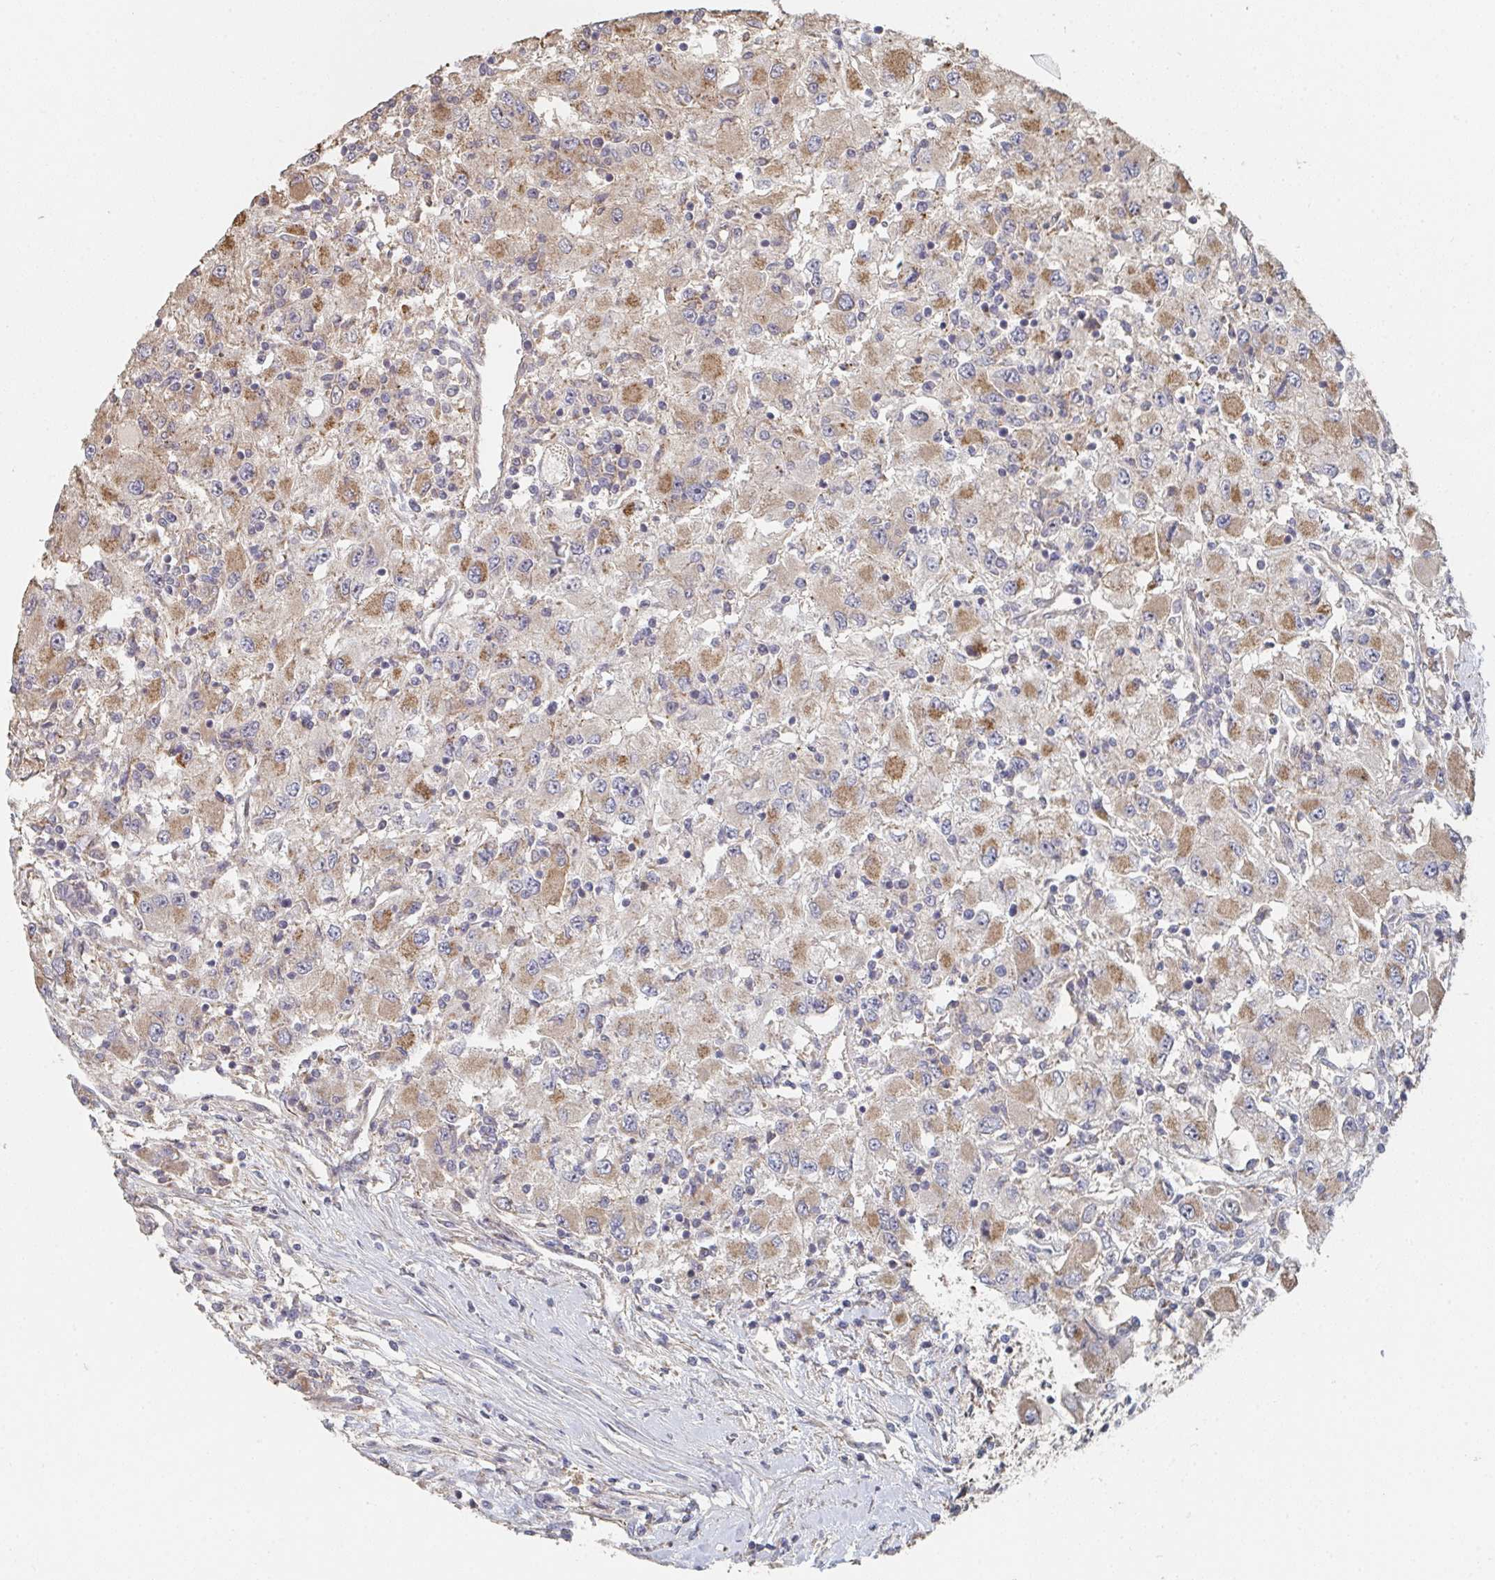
{"staining": {"intensity": "moderate", "quantity": "25%-75%", "location": "cytoplasmic/membranous"}, "tissue": "renal cancer", "cell_type": "Tumor cells", "image_type": "cancer", "snomed": [{"axis": "morphology", "description": "Adenocarcinoma, NOS"}, {"axis": "topography", "description": "Kidney"}], "caption": "Immunohistochemistry (IHC) image of neoplastic tissue: adenocarcinoma (renal) stained using immunohistochemistry (IHC) shows medium levels of moderate protein expression localized specifically in the cytoplasmic/membranous of tumor cells, appearing as a cytoplasmic/membranous brown color.", "gene": "PTEN", "patient": {"sex": "female", "age": 67}}